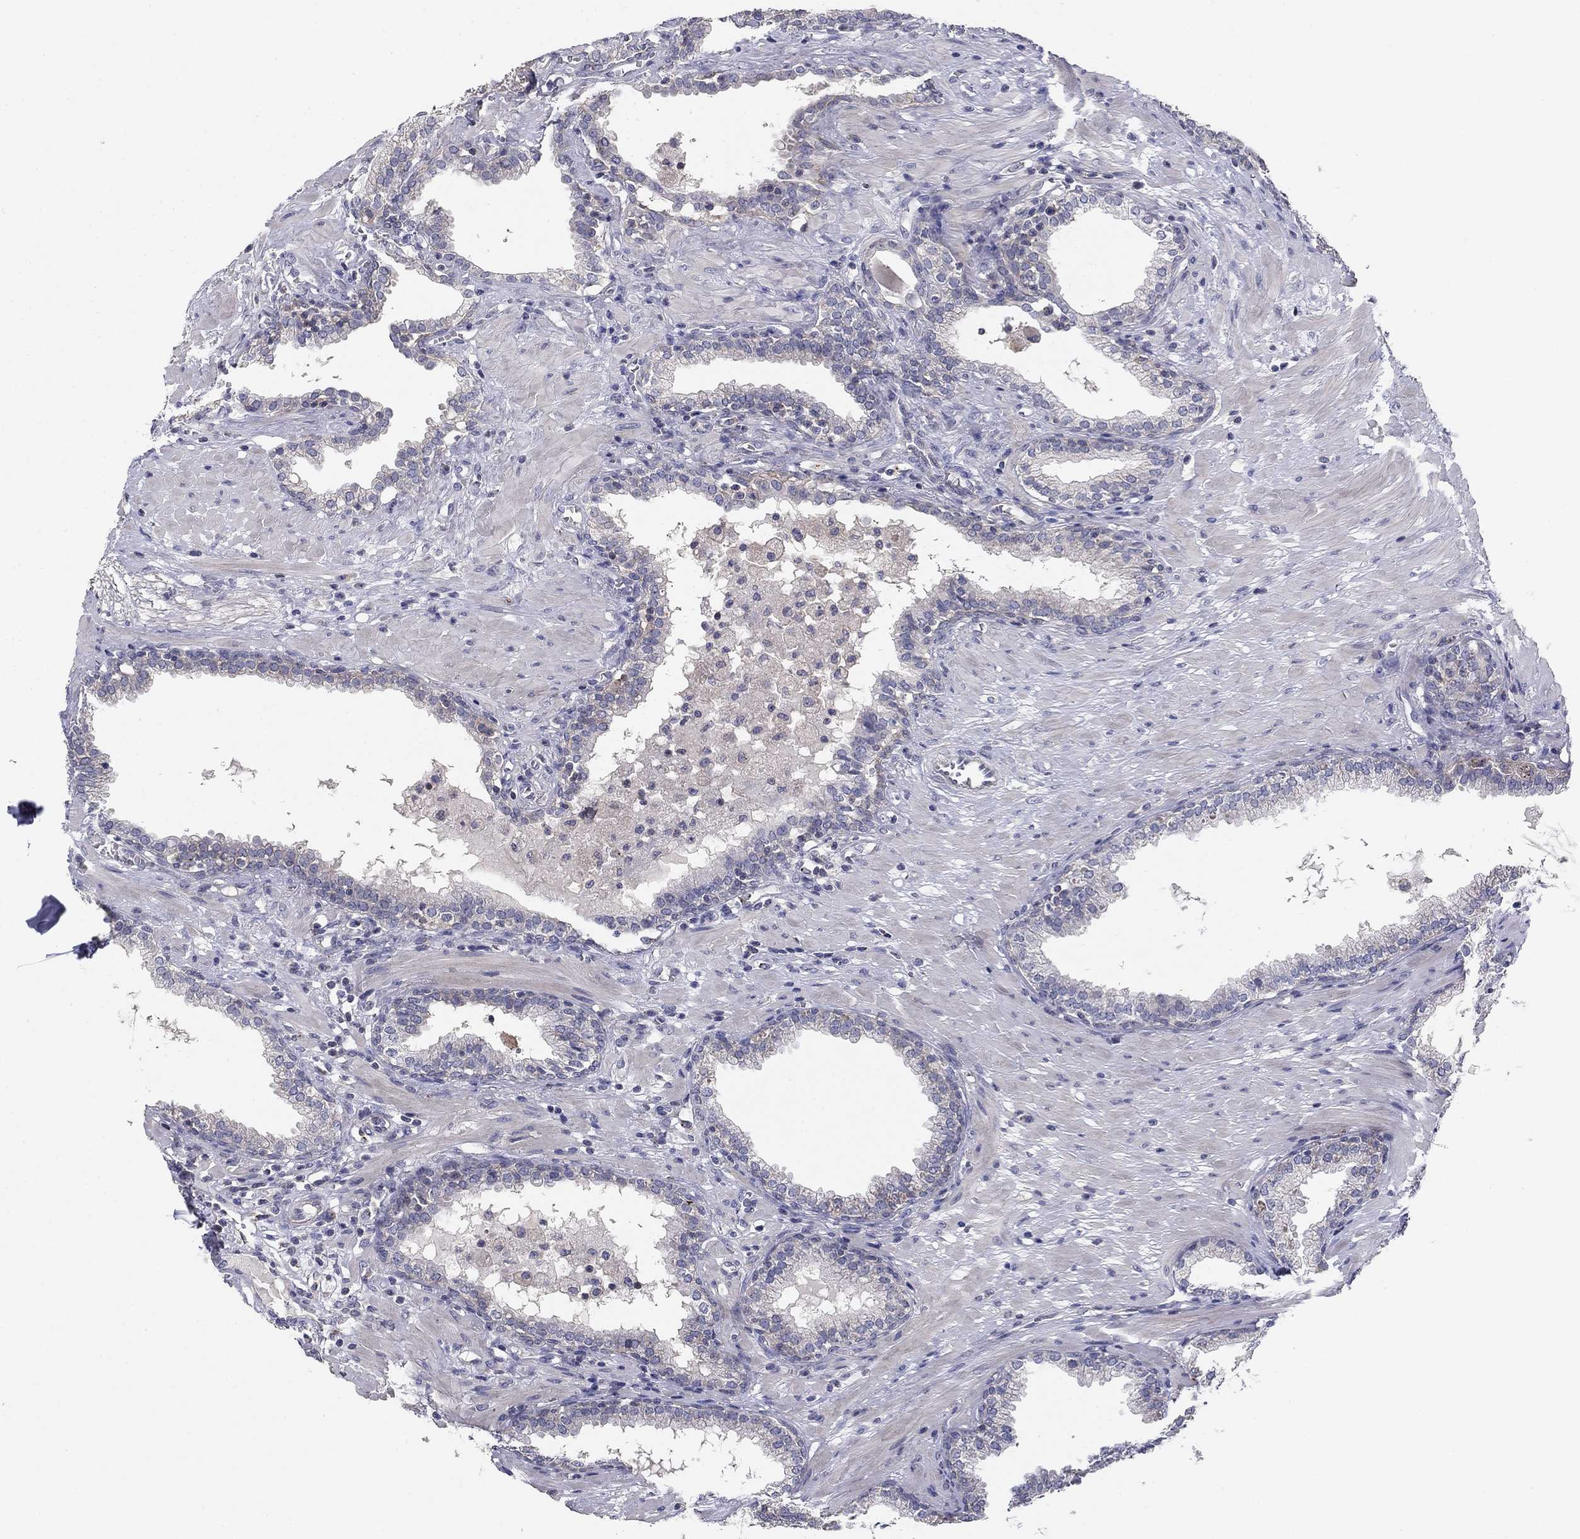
{"staining": {"intensity": "negative", "quantity": "none", "location": "none"}, "tissue": "prostate", "cell_type": "Glandular cells", "image_type": "normal", "snomed": [{"axis": "morphology", "description": "Normal tissue, NOS"}, {"axis": "topography", "description": "Prostate"}], "caption": "DAB immunohistochemical staining of unremarkable prostate exhibits no significant expression in glandular cells. (DAB (3,3'-diaminobenzidine) immunohistochemistry visualized using brightfield microscopy, high magnification).", "gene": "SEPTIN3", "patient": {"sex": "male", "age": 64}}